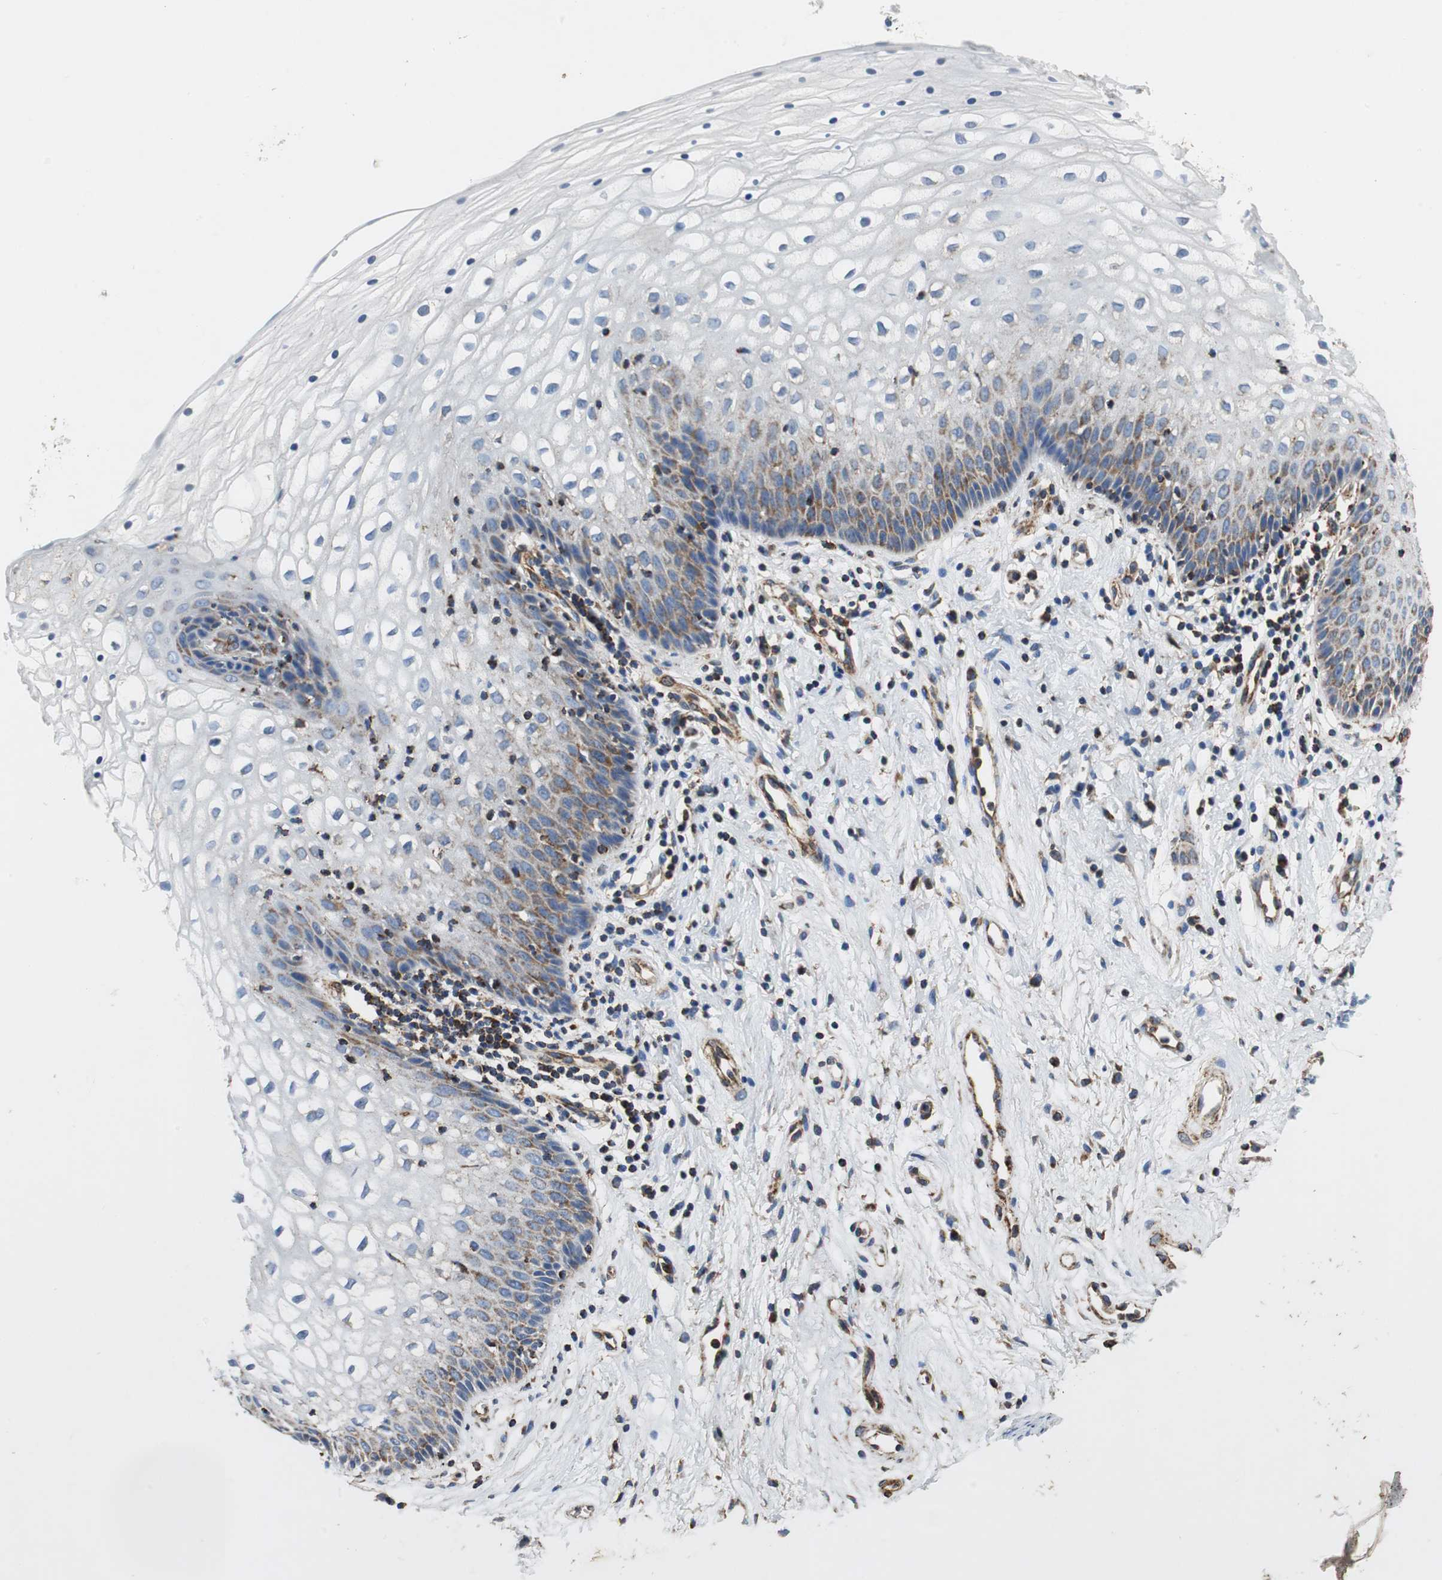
{"staining": {"intensity": "moderate", "quantity": "<25%", "location": "cytoplasmic/membranous"}, "tissue": "vagina", "cell_type": "Squamous epithelial cells", "image_type": "normal", "snomed": [{"axis": "morphology", "description": "Normal tissue, NOS"}, {"axis": "topography", "description": "Vagina"}], "caption": "Protein expression analysis of normal vagina displays moderate cytoplasmic/membranous staining in approximately <25% of squamous epithelial cells.", "gene": "GSTK1", "patient": {"sex": "female", "age": 34}}